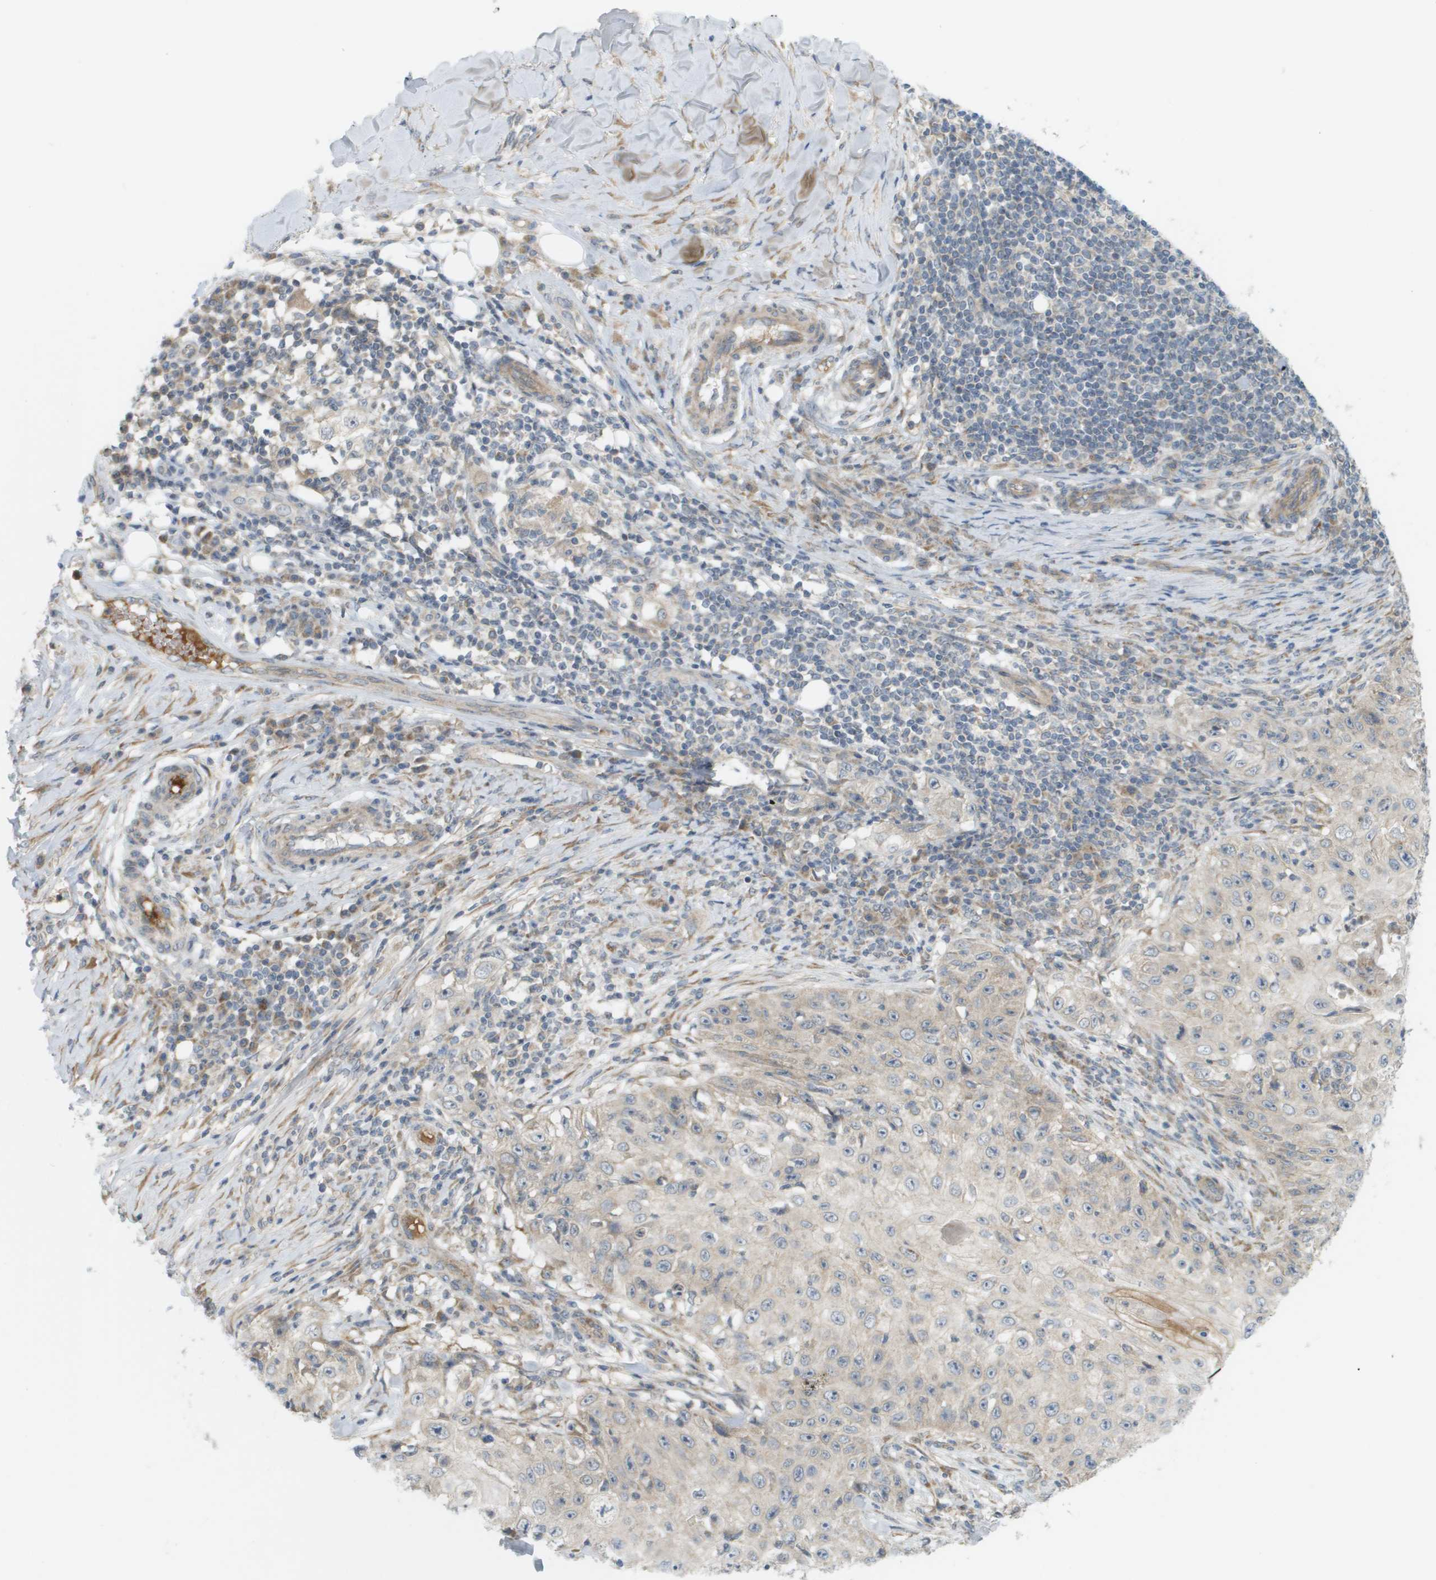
{"staining": {"intensity": "weak", "quantity": "<25%", "location": "cytoplasmic/membranous"}, "tissue": "skin cancer", "cell_type": "Tumor cells", "image_type": "cancer", "snomed": [{"axis": "morphology", "description": "Squamous cell carcinoma, NOS"}, {"axis": "topography", "description": "Skin"}], "caption": "A high-resolution micrograph shows IHC staining of skin cancer (squamous cell carcinoma), which exhibits no significant staining in tumor cells.", "gene": "PROC", "patient": {"sex": "male", "age": 86}}